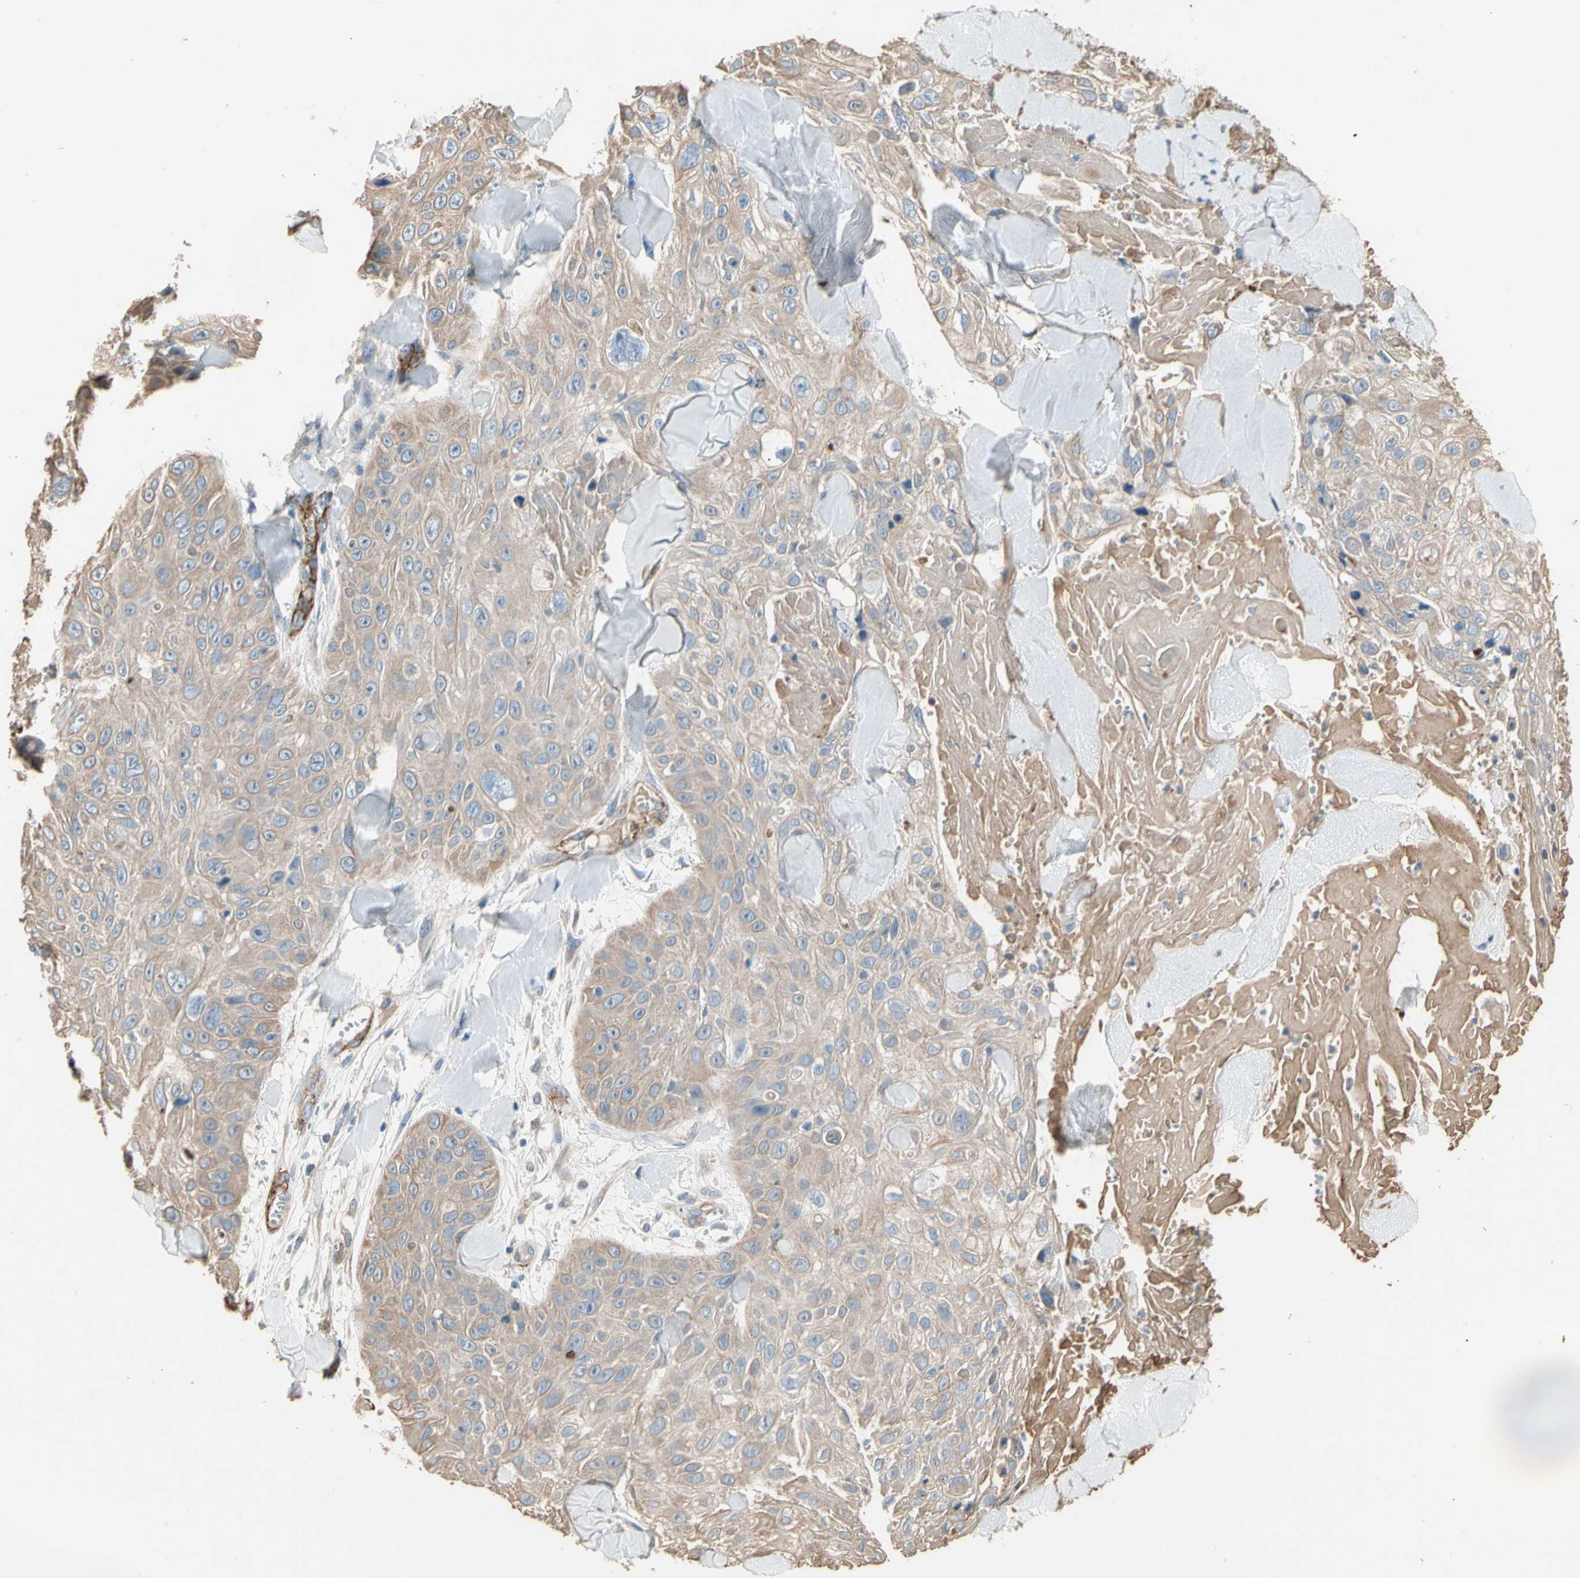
{"staining": {"intensity": "weak", "quantity": ">75%", "location": "cytoplasmic/membranous"}, "tissue": "skin cancer", "cell_type": "Tumor cells", "image_type": "cancer", "snomed": [{"axis": "morphology", "description": "Squamous cell carcinoma, NOS"}, {"axis": "topography", "description": "Skin"}], "caption": "The immunohistochemical stain shows weak cytoplasmic/membranous positivity in tumor cells of squamous cell carcinoma (skin) tissue.", "gene": "SUSD2", "patient": {"sex": "male", "age": 86}}